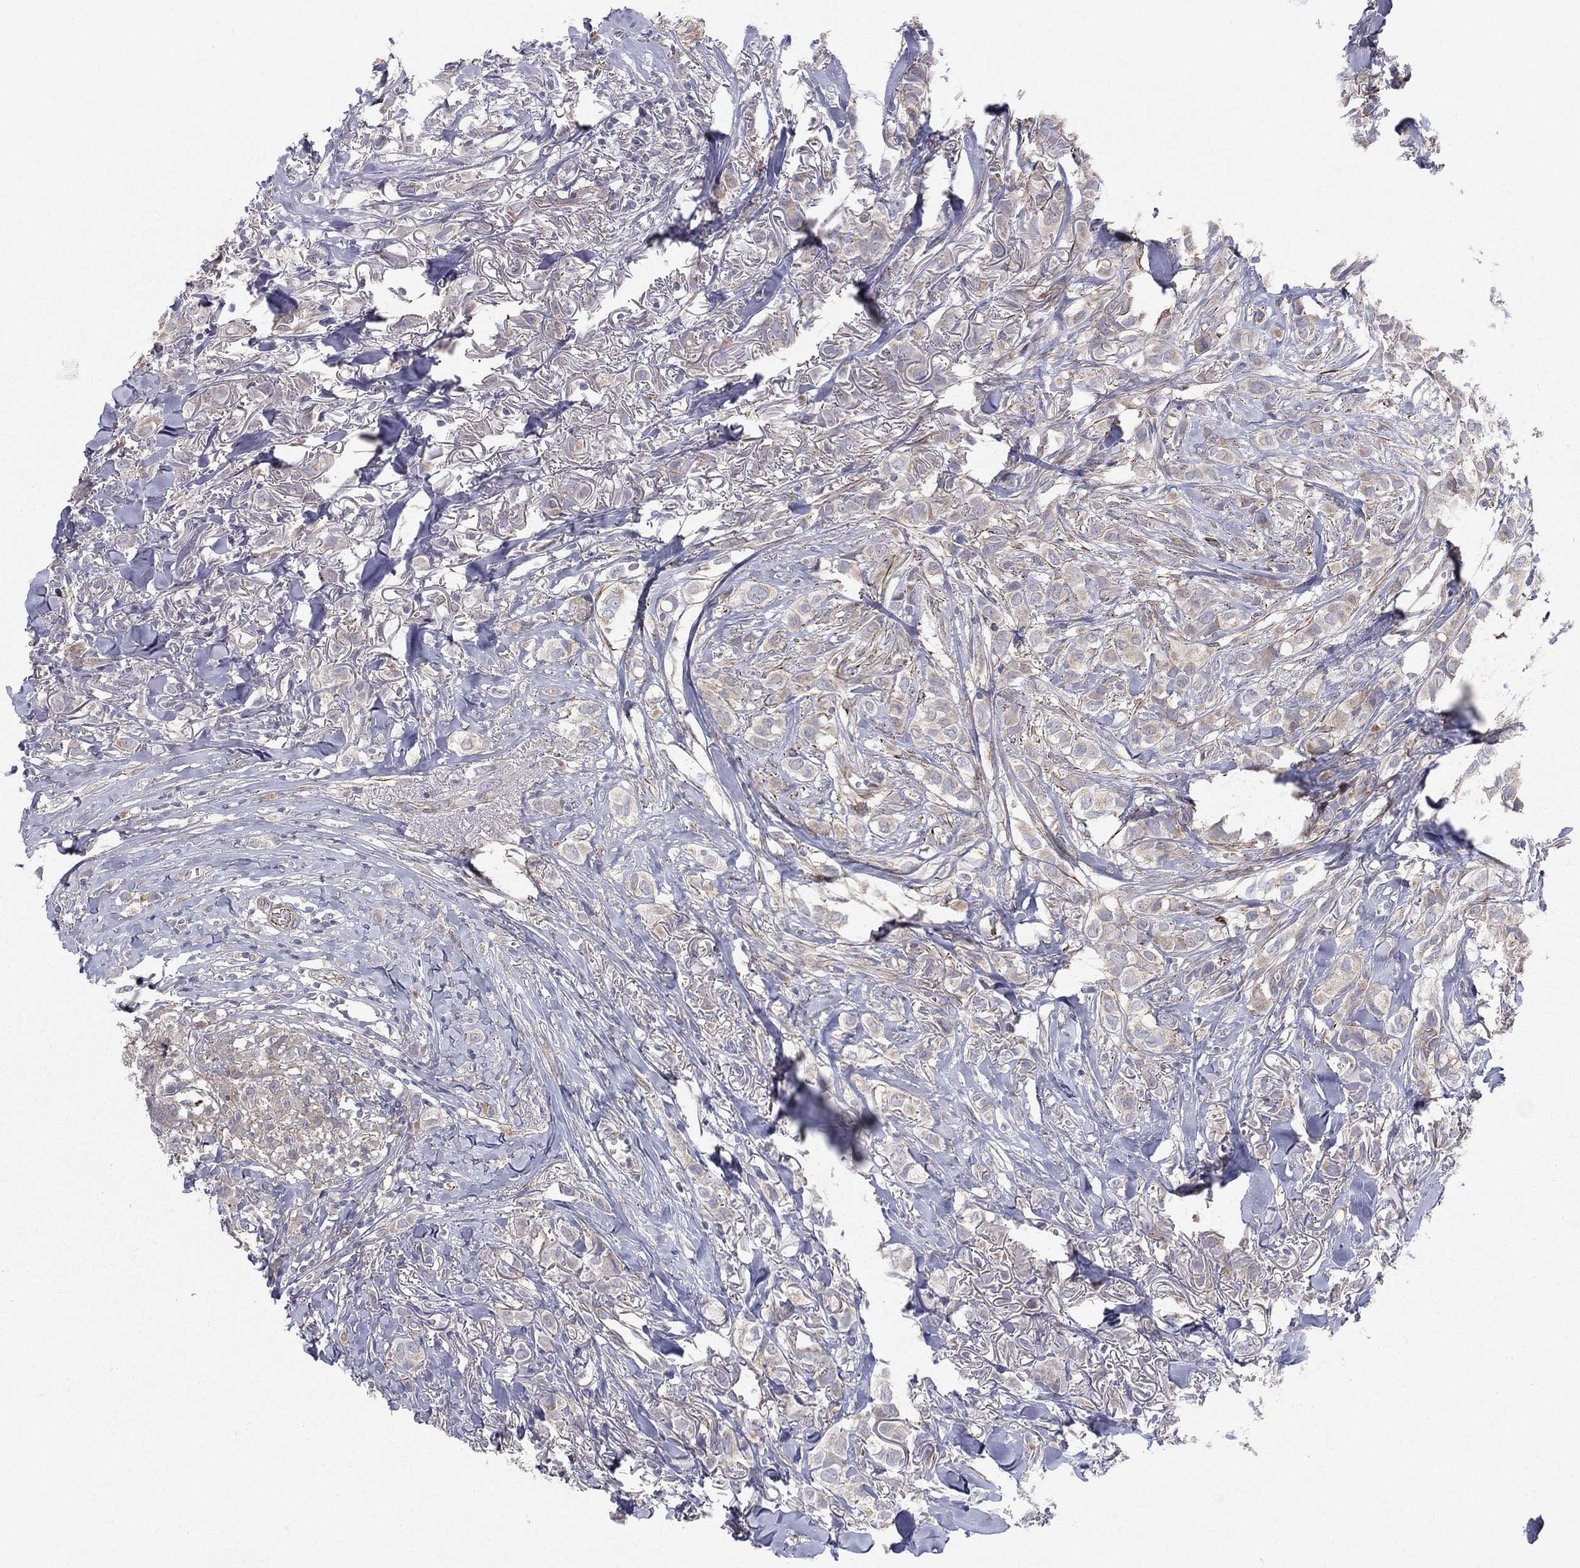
{"staining": {"intensity": "weak", "quantity": "<25%", "location": "cytoplasmic/membranous"}, "tissue": "breast cancer", "cell_type": "Tumor cells", "image_type": "cancer", "snomed": [{"axis": "morphology", "description": "Duct carcinoma"}, {"axis": "topography", "description": "Breast"}], "caption": "The immunohistochemistry micrograph has no significant staining in tumor cells of breast infiltrating ductal carcinoma tissue. (Brightfield microscopy of DAB (3,3'-diaminobenzidine) IHC at high magnification).", "gene": "POMZP3", "patient": {"sex": "female", "age": 85}}